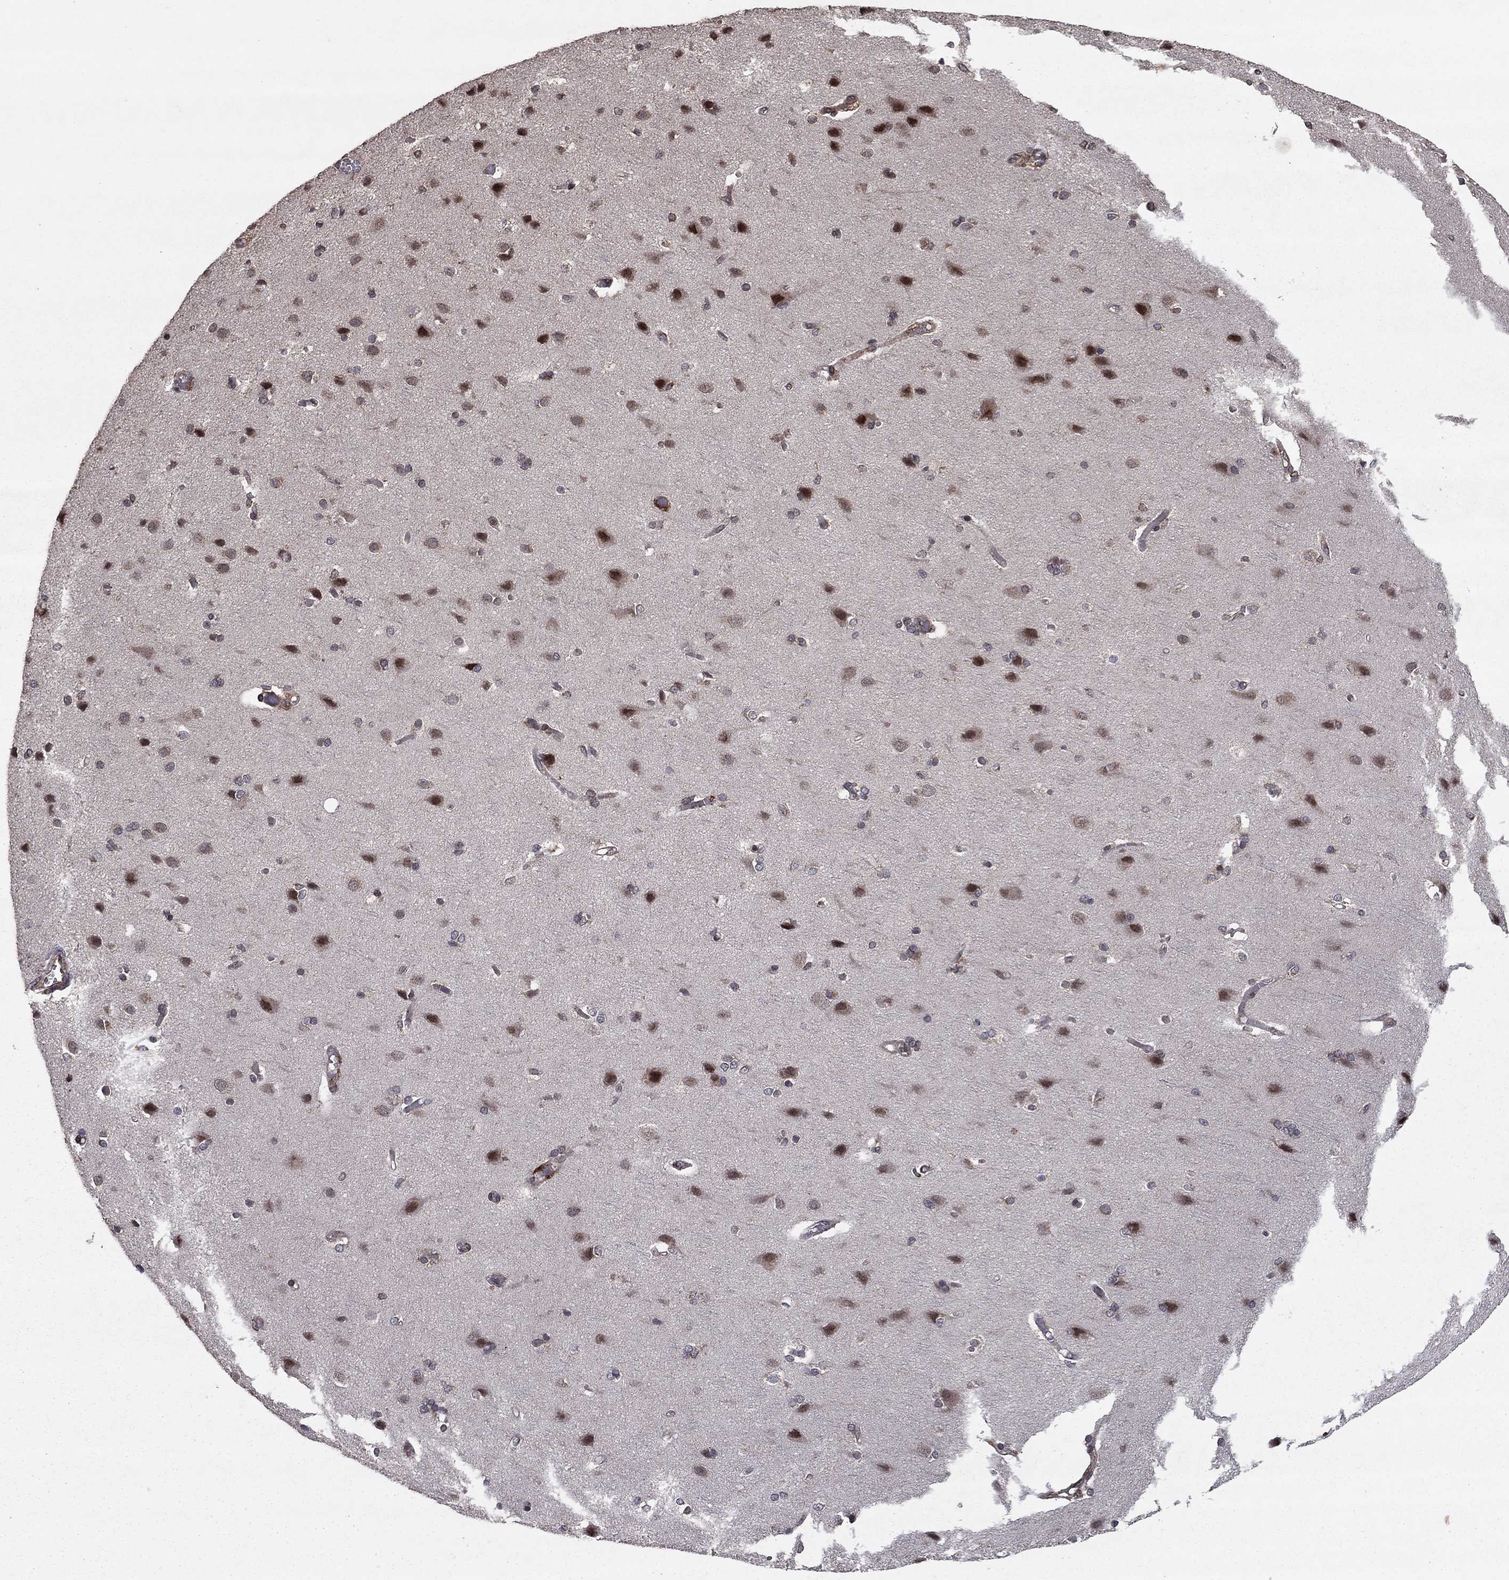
{"staining": {"intensity": "negative", "quantity": "none", "location": "none"}, "tissue": "cerebral cortex", "cell_type": "Endothelial cells", "image_type": "normal", "snomed": [{"axis": "morphology", "description": "Normal tissue, NOS"}, {"axis": "topography", "description": "Cerebral cortex"}], "caption": "The photomicrograph exhibits no staining of endothelial cells in benign cerebral cortex.", "gene": "DHRS1", "patient": {"sex": "male", "age": 37}}